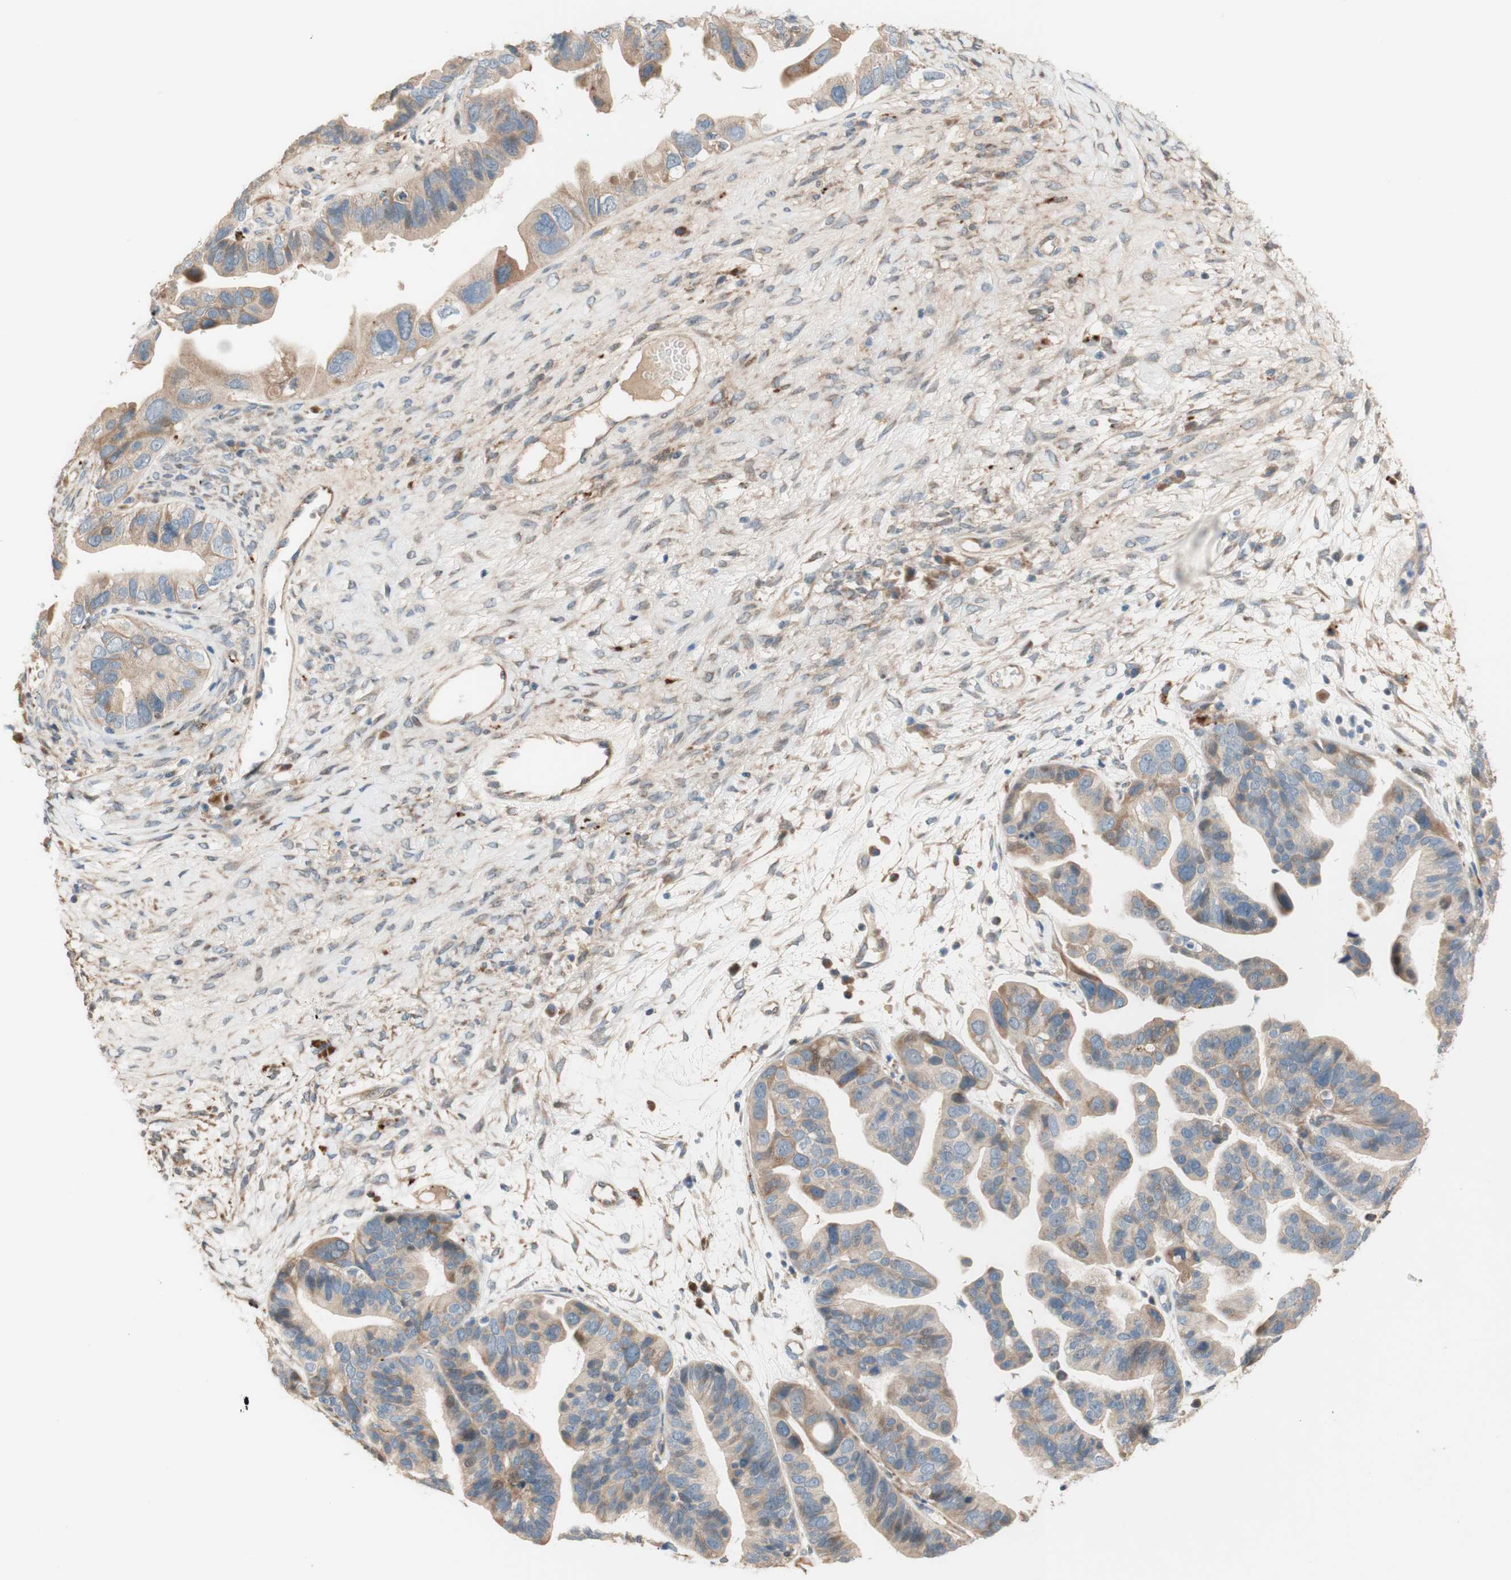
{"staining": {"intensity": "weak", "quantity": ">75%", "location": "cytoplasmic/membranous"}, "tissue": "ovarian cancer", "cell_type": "Tumor cells", "image_type": "cancer", "snomed": [{"axis": "morphology", "description": "Cystadenocarcinoma, serous, NOS"}, {"axis": "topography", "description": "Ovary"}], "caption": "Protein analysis of ovarian cancer tissue exhibits weak cytoplasmic/membranous staining in about >75% of tumor cells. (brown staining indicates protein expression, while blue staining denotes nuclei).", "gene": "PTPN21", "patient": {"sex": "female", "age": 56}}